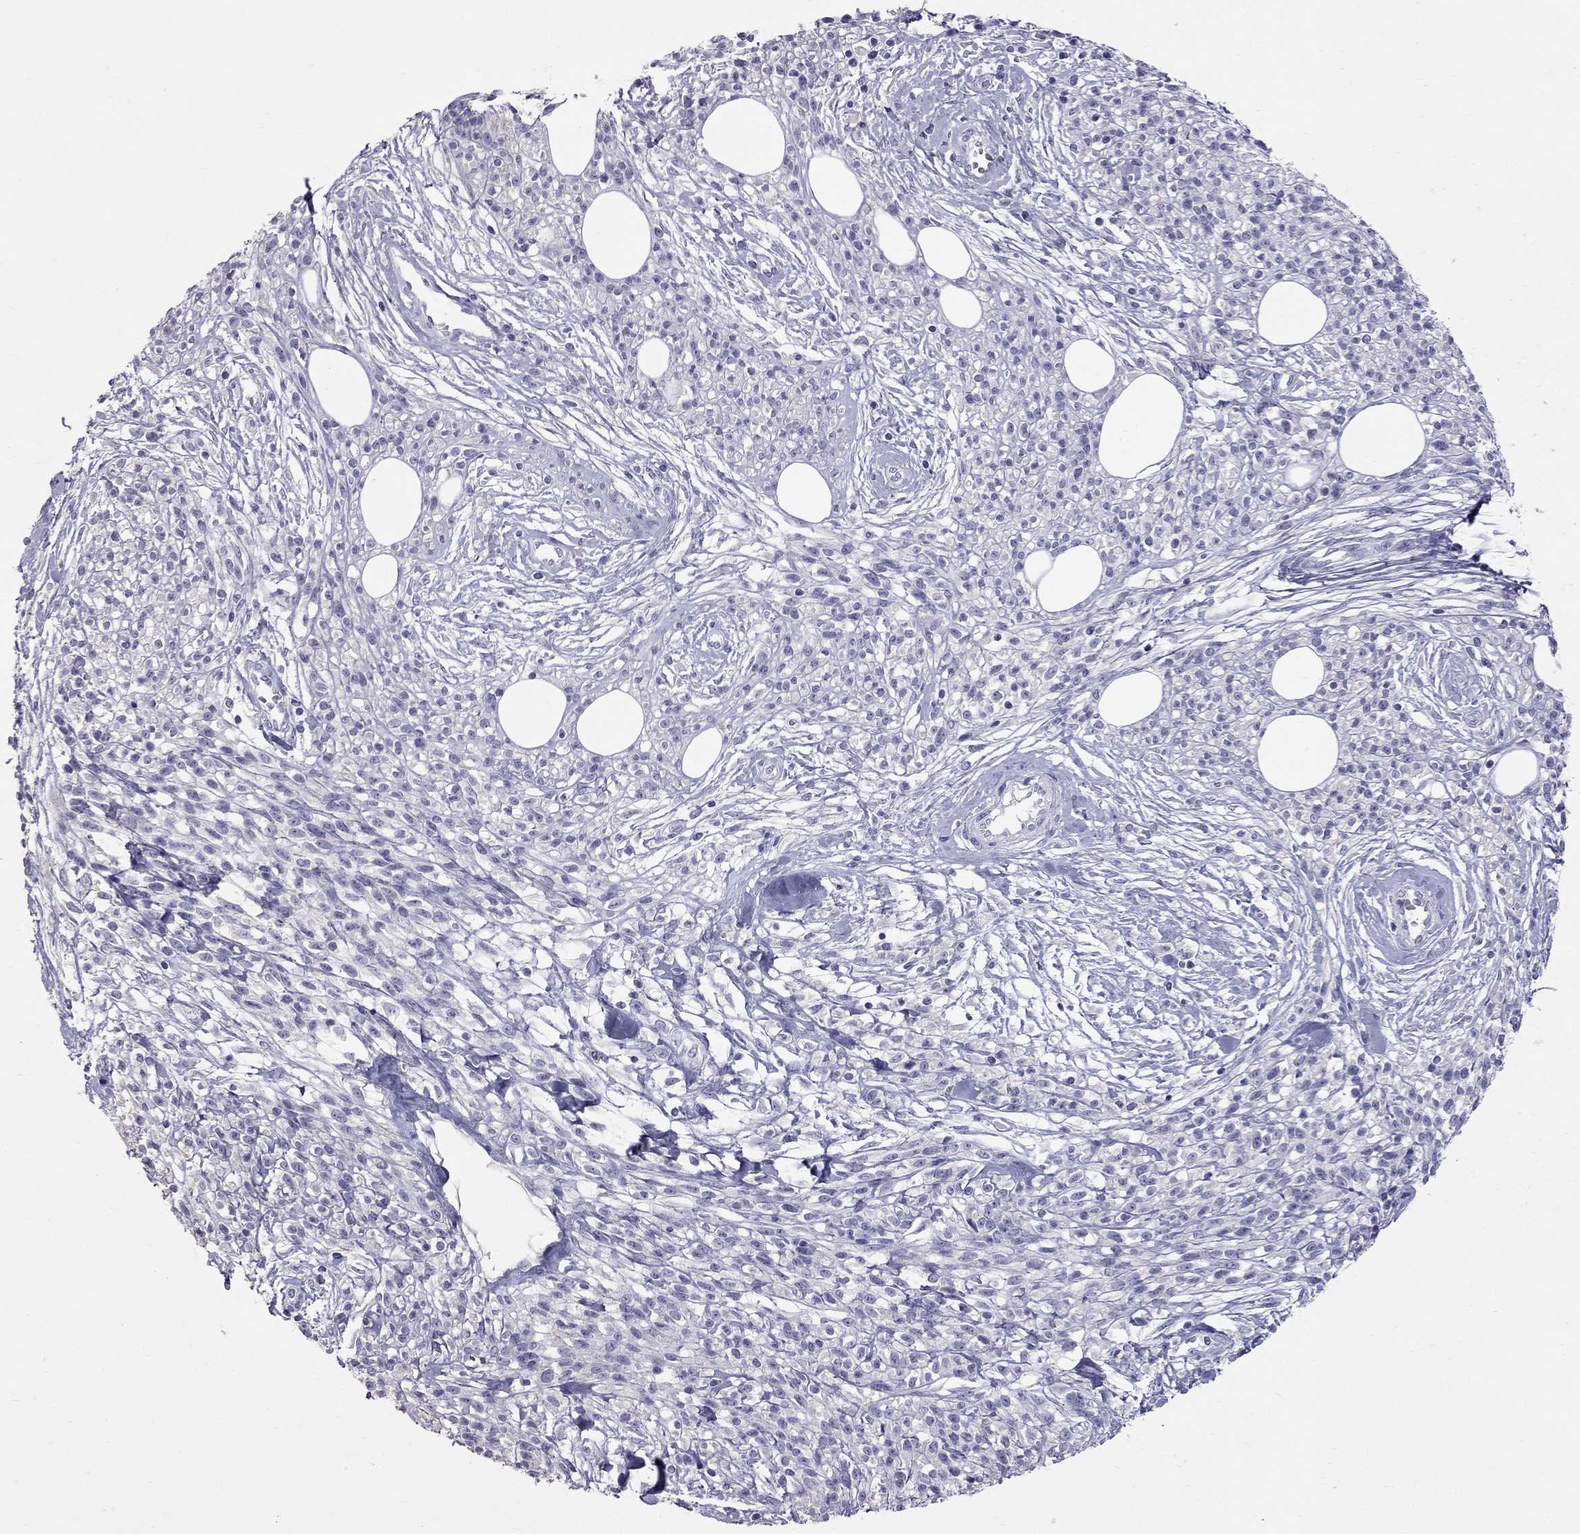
{"staining": {"intensity": "negative", "quantity": "none", "location": "none"}, "tissue": "melanoma", "cell_type": "Tumor cells", "image_type": "cancer", "snomed": [{"axis": "morphology", "description": "Malignant melanoma, NOS"}, {"axis": "topography", "description": "Skin"}, {"axis": "topography", "description": "Skin of trunk"}], "caption": "Immunohistochemistry of human melanoma displays no staining in tumor cells.", "gene": "CFAP91", "patient": {"sex": "male", "age": 74}}